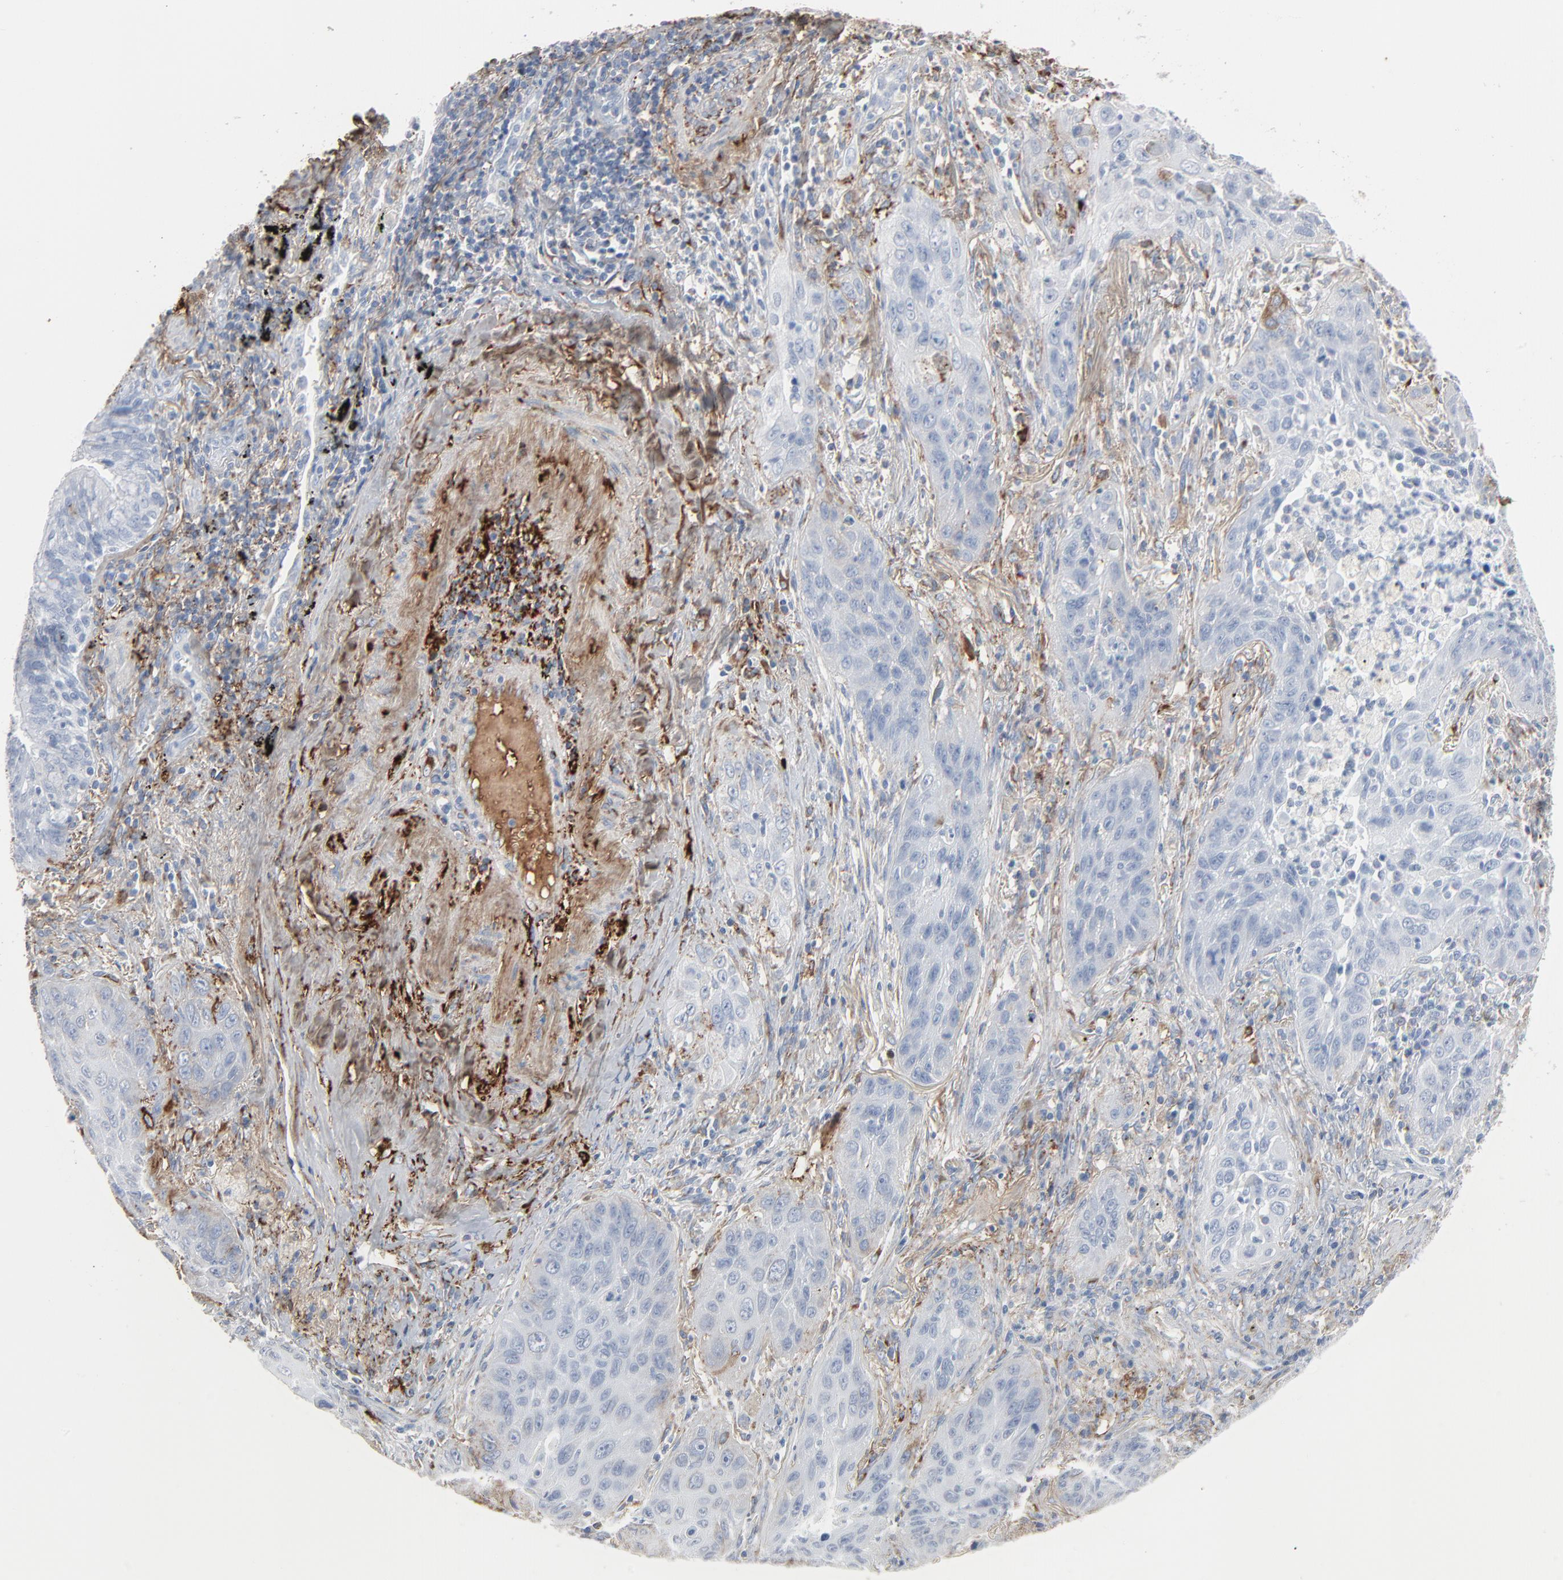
{"staining": {"intensity": "negative", "quantity": "none", "location": "none"}, "tissue": "lung cancer", "cell_type": "Tumor cells", "image_type": "cancer", "snomed": [{"axis": "morphology", "description": "Squamous cell carcinoma, NOS"}, {"axis": "topography", "description": "Lung"}], "caption": "There is no significant expression in tumor cells of squamous cell carcinoma (lung).", "gene": "BGN", "patient": {"sex": "female", "age": 67}}